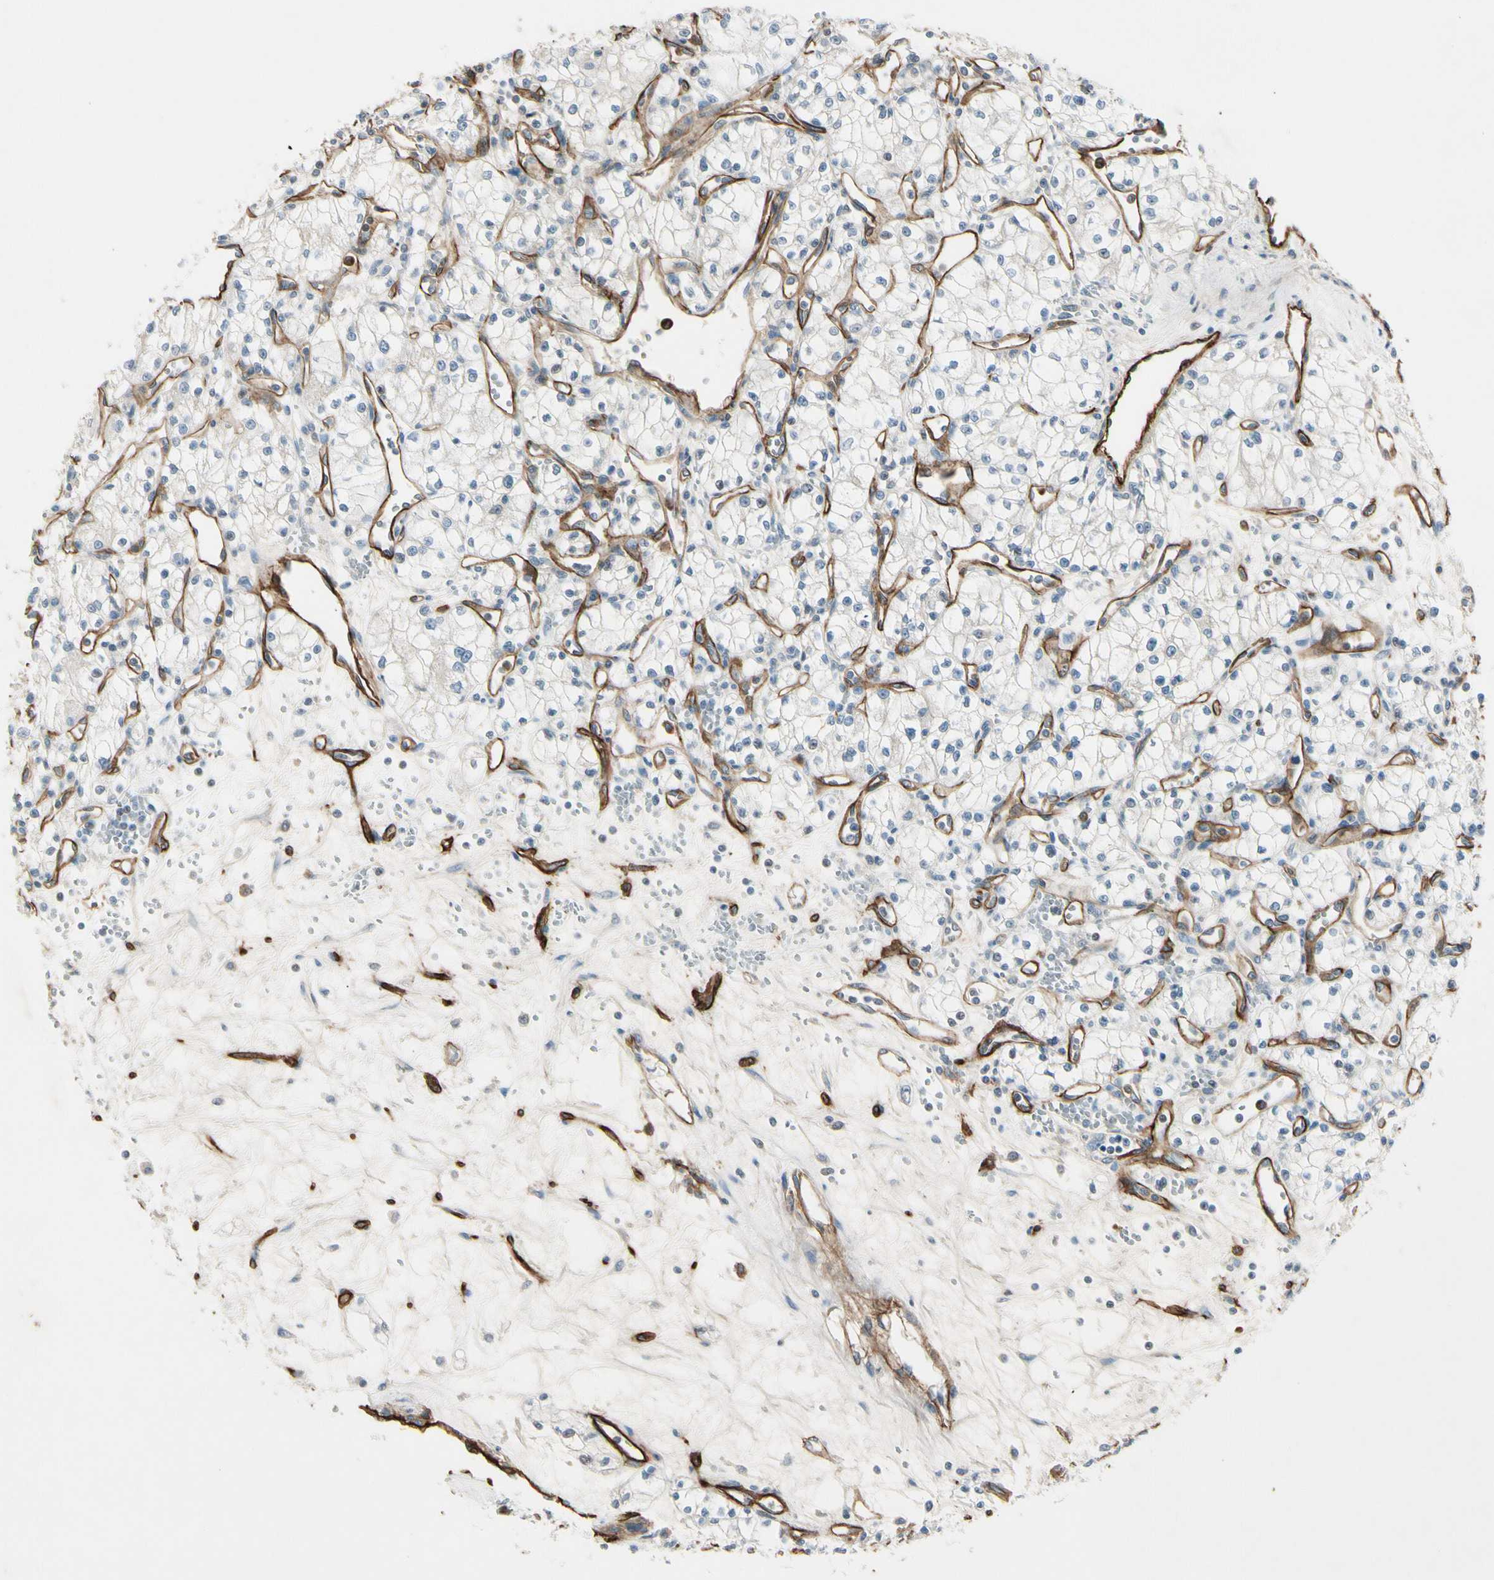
{"staining": {"intensity": "negative", "quantity": "none", "location": "none"}, "tissue": "renal cancer", "cell_type": "Tumor cells", "image_type": "cancer", "snomed": [{"axis": "morphology", "description": "Normal tissue, NOS"}, {"axis": "morphology", "description": "Adenocarcinoma, NOS"}, {"axis": "topography", "description": "Kidney"}], "caption": "Renal adenocarcinoma stained for a protein using immunohistochemistry (IHC) displays no staining tumor cells.", "gene": "CD93", "patient": {"sex": "male", "age": 59}}